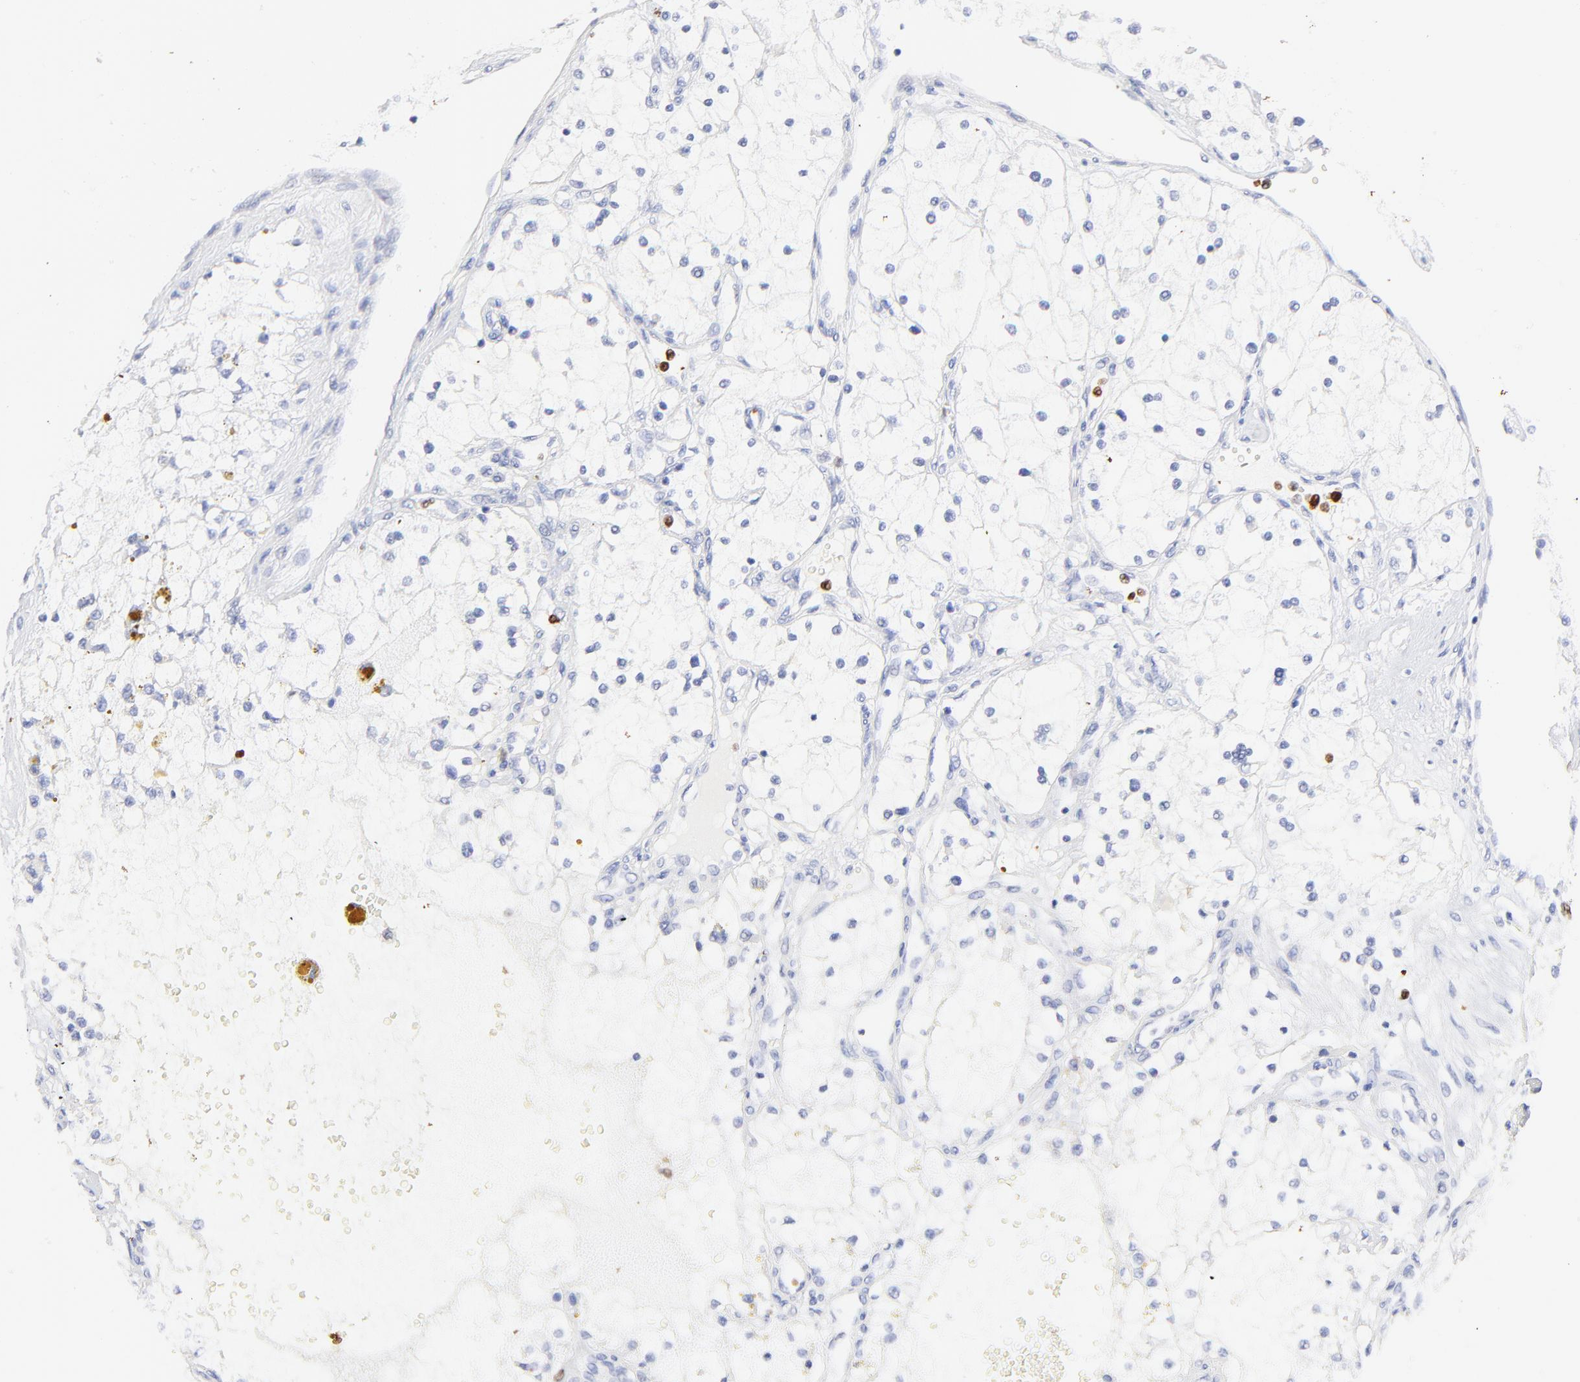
{"staining": {"intensity": "negative", "quantity": "none", "location": "none"}, "tissue": "renal cancer", "cell_type": "Tumor cells", "image_type": "cancer", "snomed": [{"axis": "morphology", "description": "Adenocarcinoma, NOS"}, {"axis": "topography", "description": "Kidney"}], "caption": "IHC histopathology image of human renal adenocarcinoma stained for a protein (brown), which shows no staining in tumor cells.", "gene": "S100A12", "patient": {"sex": "male", "age": 61}}